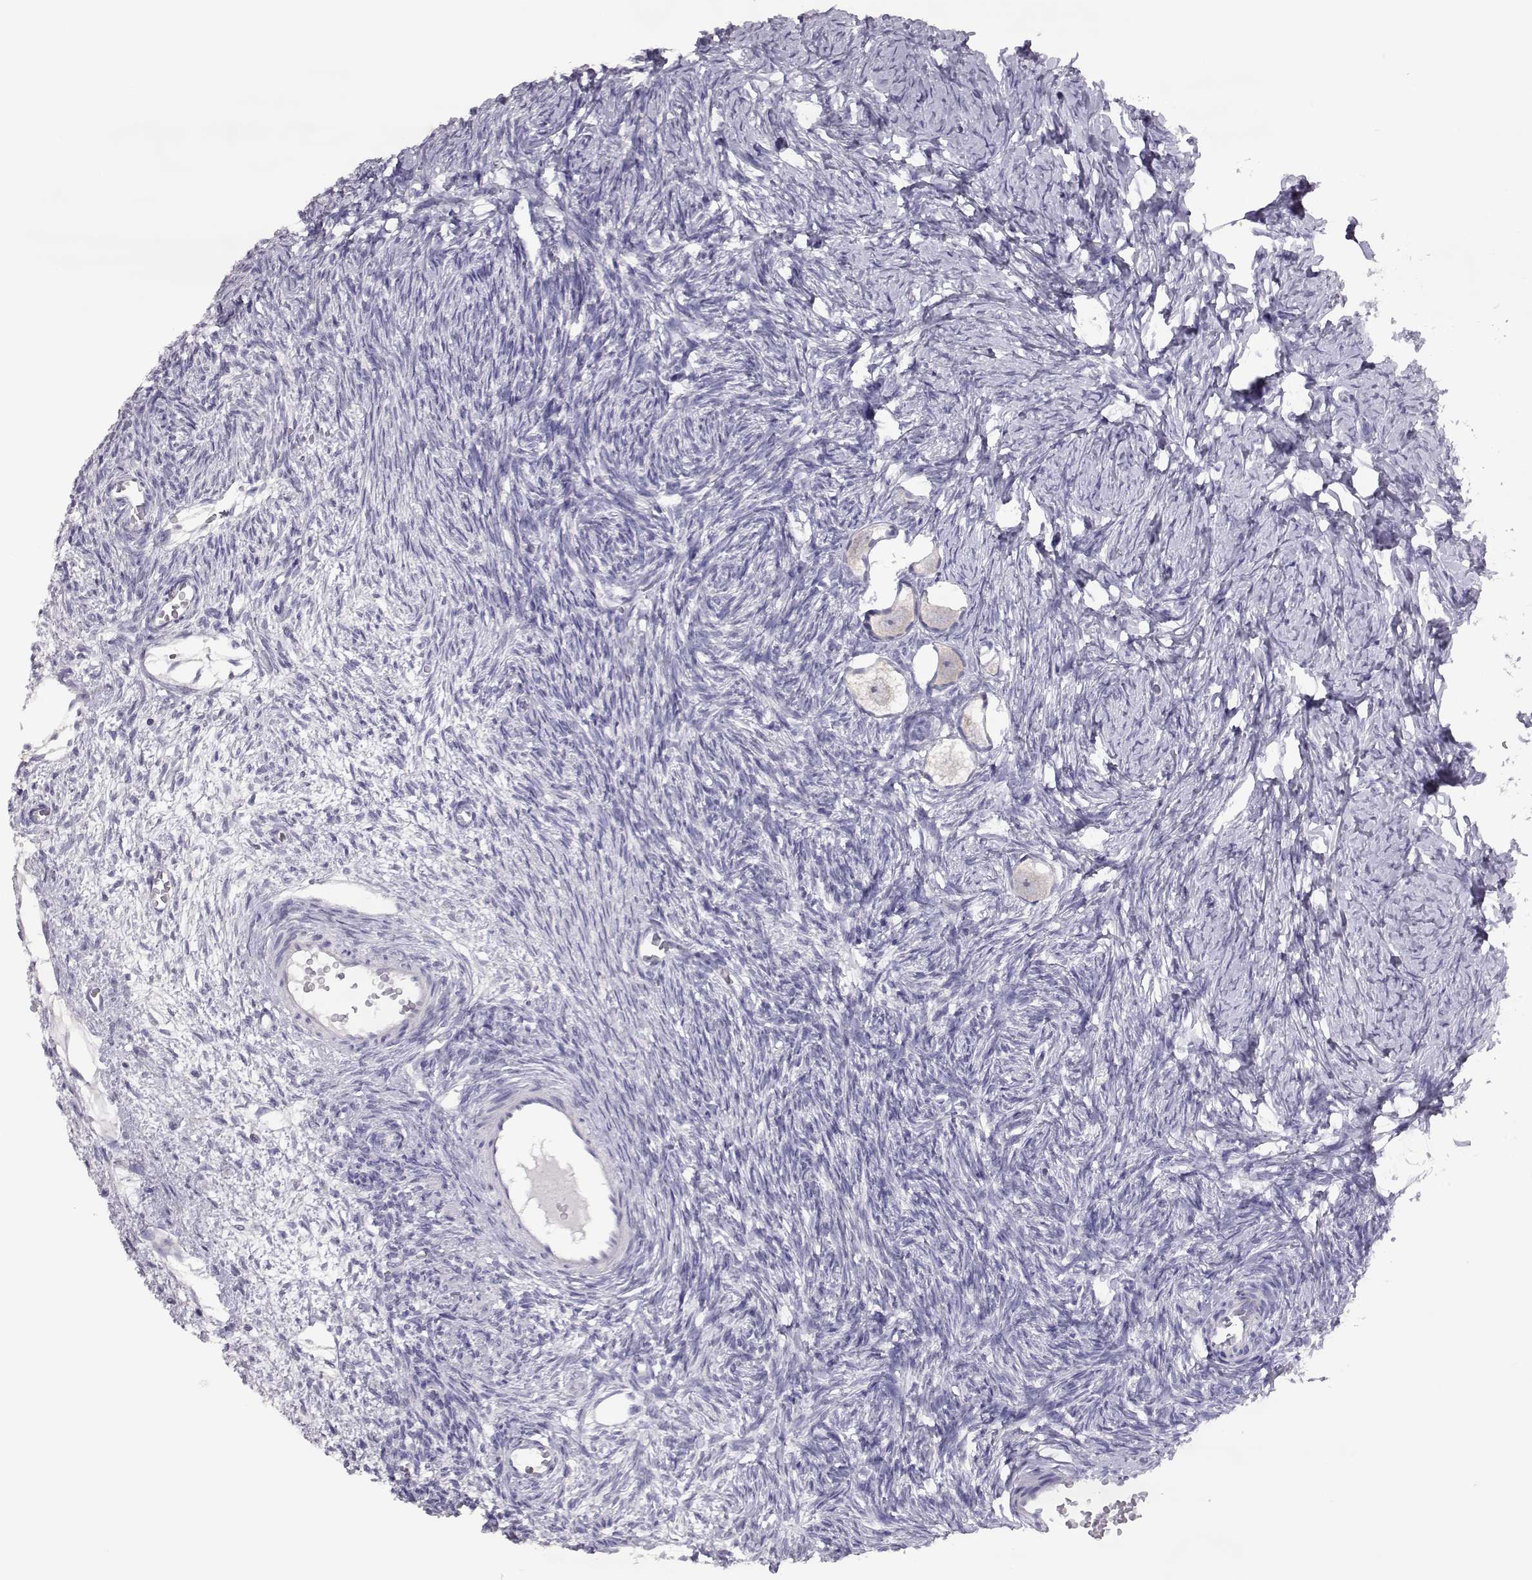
{"staining": {"intensity": "weak", "quantity": "<25%", "location": "cytoplasmic/membranous"}, "tissue": "ovary", "cell_type": "Follicle cells", "image_type": "normal", "snomed": [{"axis": "morphology", "description": "Normal tissue, NOS"}, {"axis": "topography", "description": "Ovary"}], "caption": "High power microscopy micrograph of an immunohistochemistry (IHC) micrograph of benign ovary, revealing no significant staining in follicle cells. (DAB immunohistochemistry visualized using brightfield microscopy, high magnification).", "gene": "PMCH", "patient": {"sex": "female", "age": 27}}